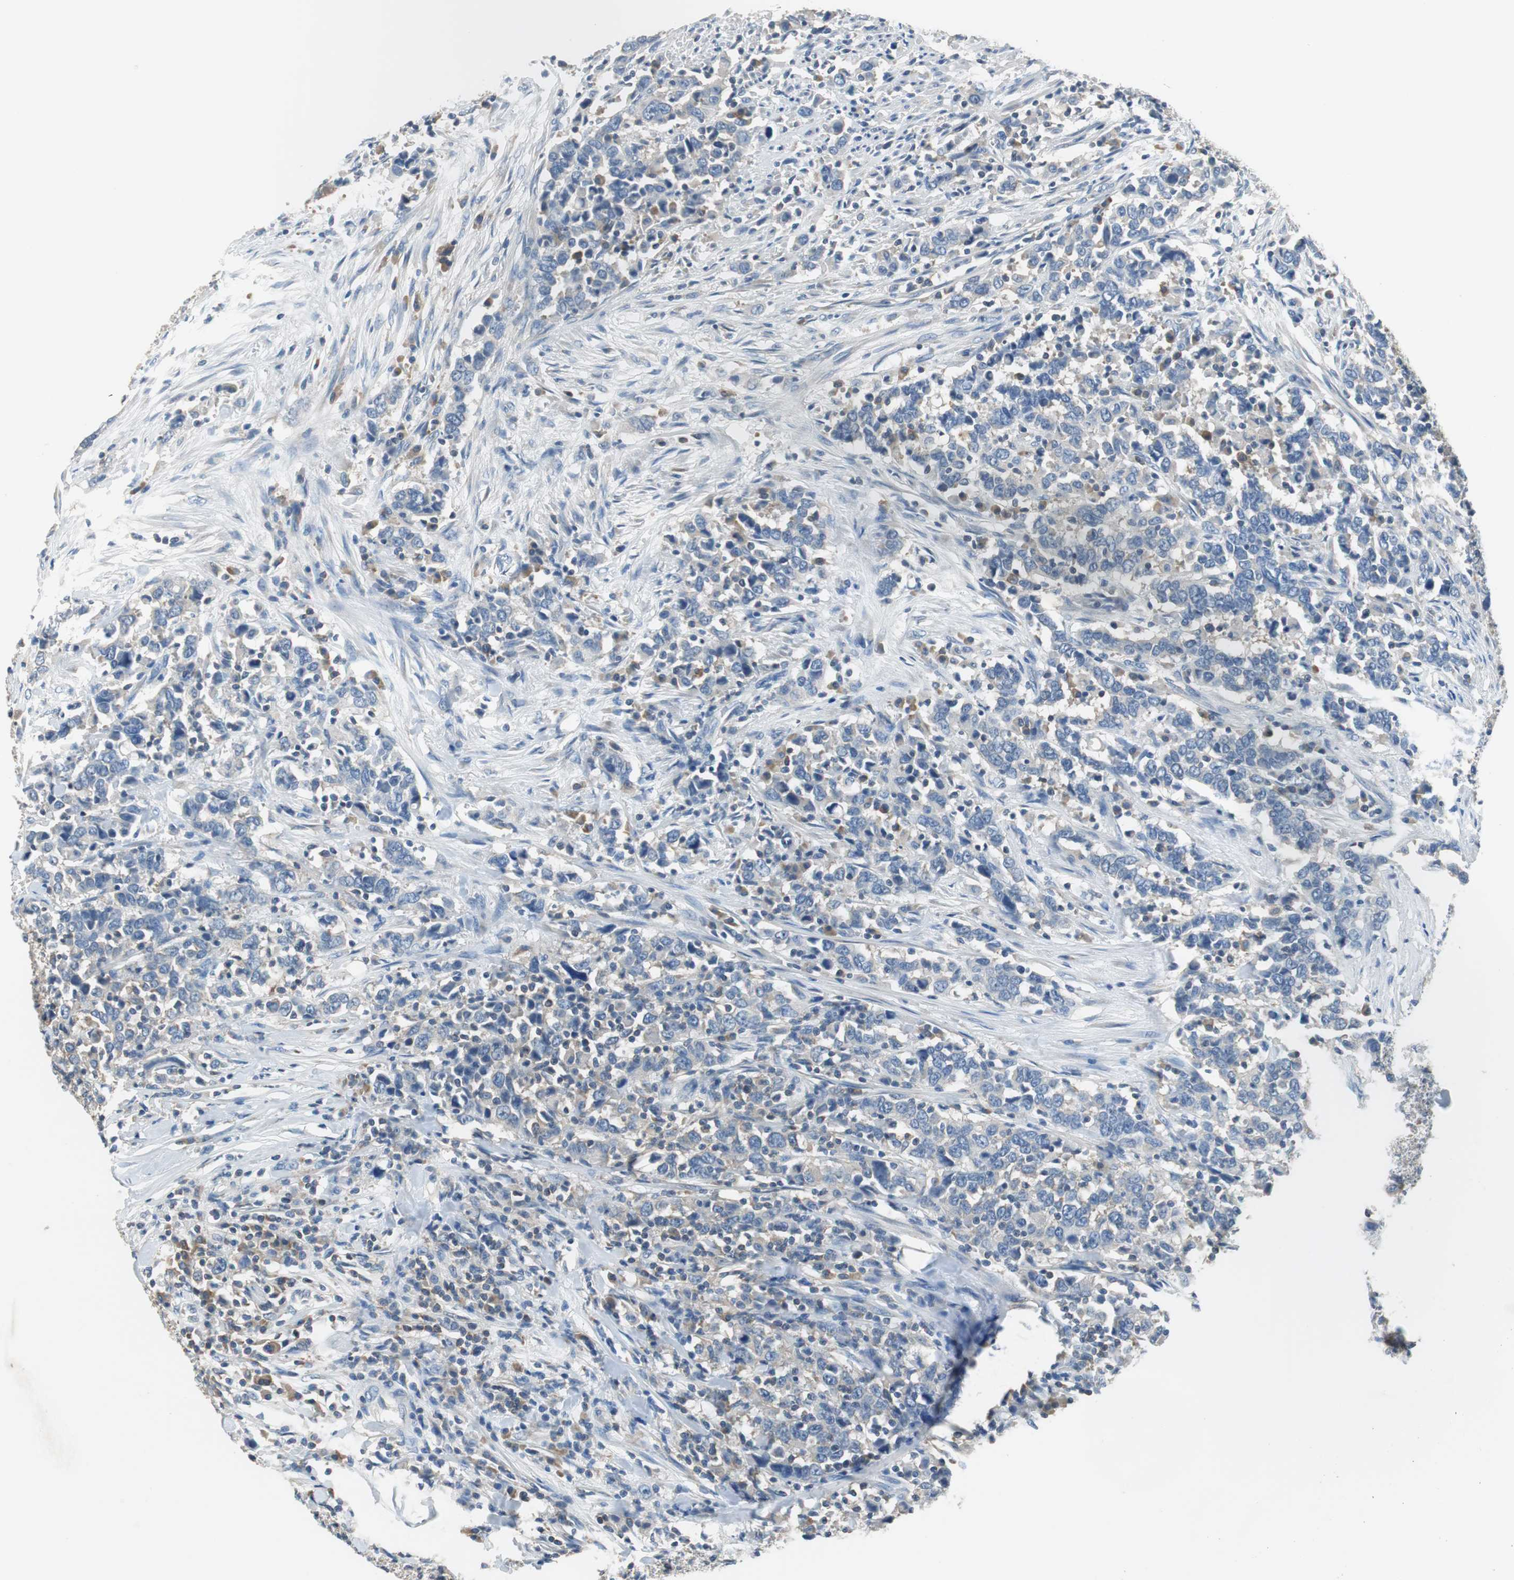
{"staining": {"intensity": "weak", "quantity": "<25%", "location": "cytoplasmic/membranous"}, "tissue": "urothelial cancer", "cell_type": "Tumor cells", "image_type": "cancer", "snomed": [{"axis": "morphology", "description": "Urothelial carcinoma, High grade"}, {"axis": "topography", "description": "Urinary bladder"}], "caption": "Tumor cells show no significant protein staining in urothelial cancer. (Stains: DAB immunohistochemistry with hematoxylin counter stain, Microscopy: brightfield microscopy at high magnification).", "gene": "PRKCA", "patient": {"sex": "male", "age": 61}}